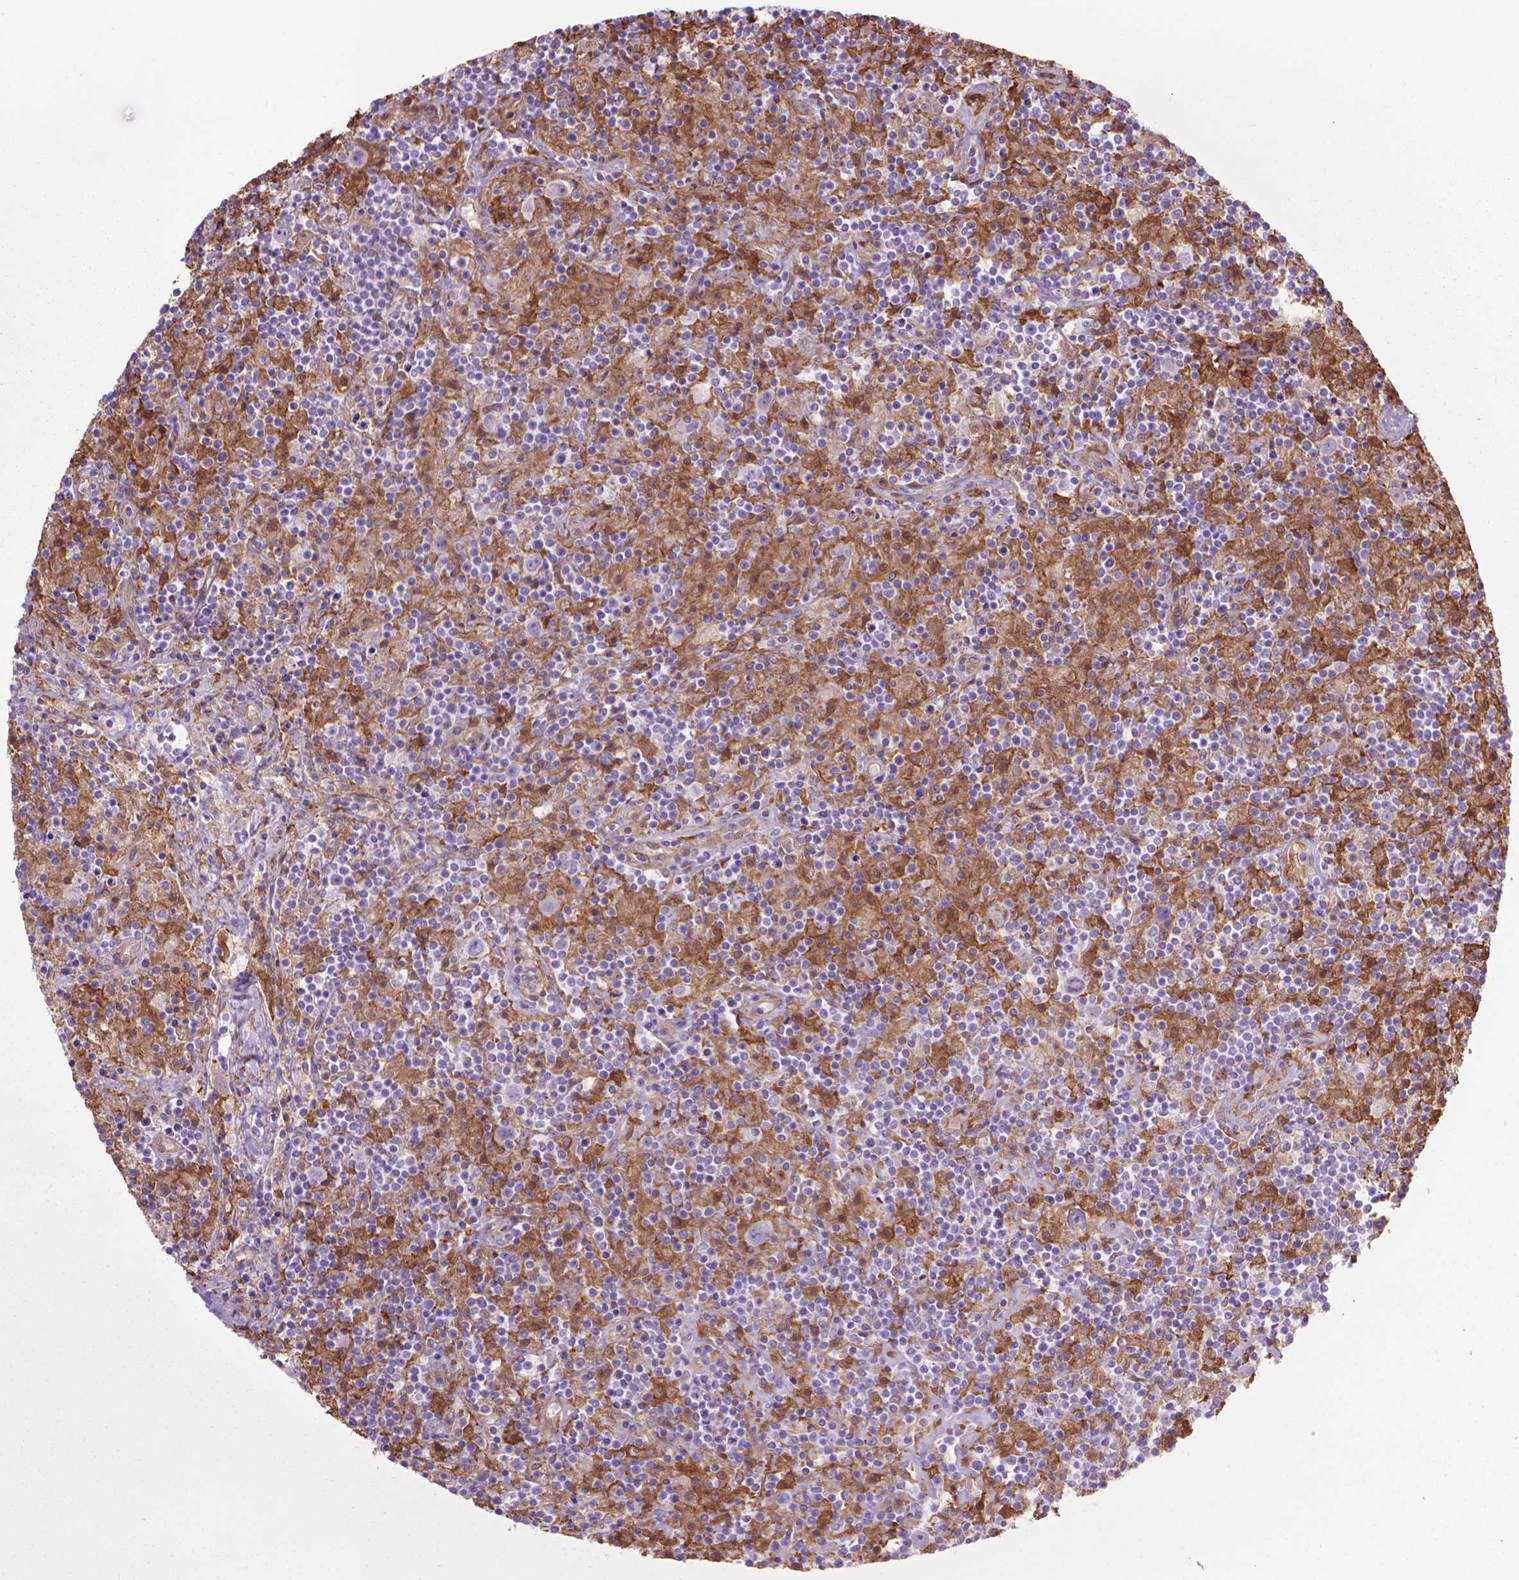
{"staining": {"intensity": "negative", "quantity": "none", "location": "none"}, "tissue": "lymphoma", "cell_type": "Tumor cells", "image_type": "cancer", "snomed": [{"axis": "morphology", "description": "Hodgkin's disease, NOS"}, {"axis": "topography", "description": "Lymph node"}], "caption": "Immunohistochemistry of lymphoma exhibits no positivity in tumor cells.", "gene": "CORO1B", "patient": {"sex": "male", "age": 70}}